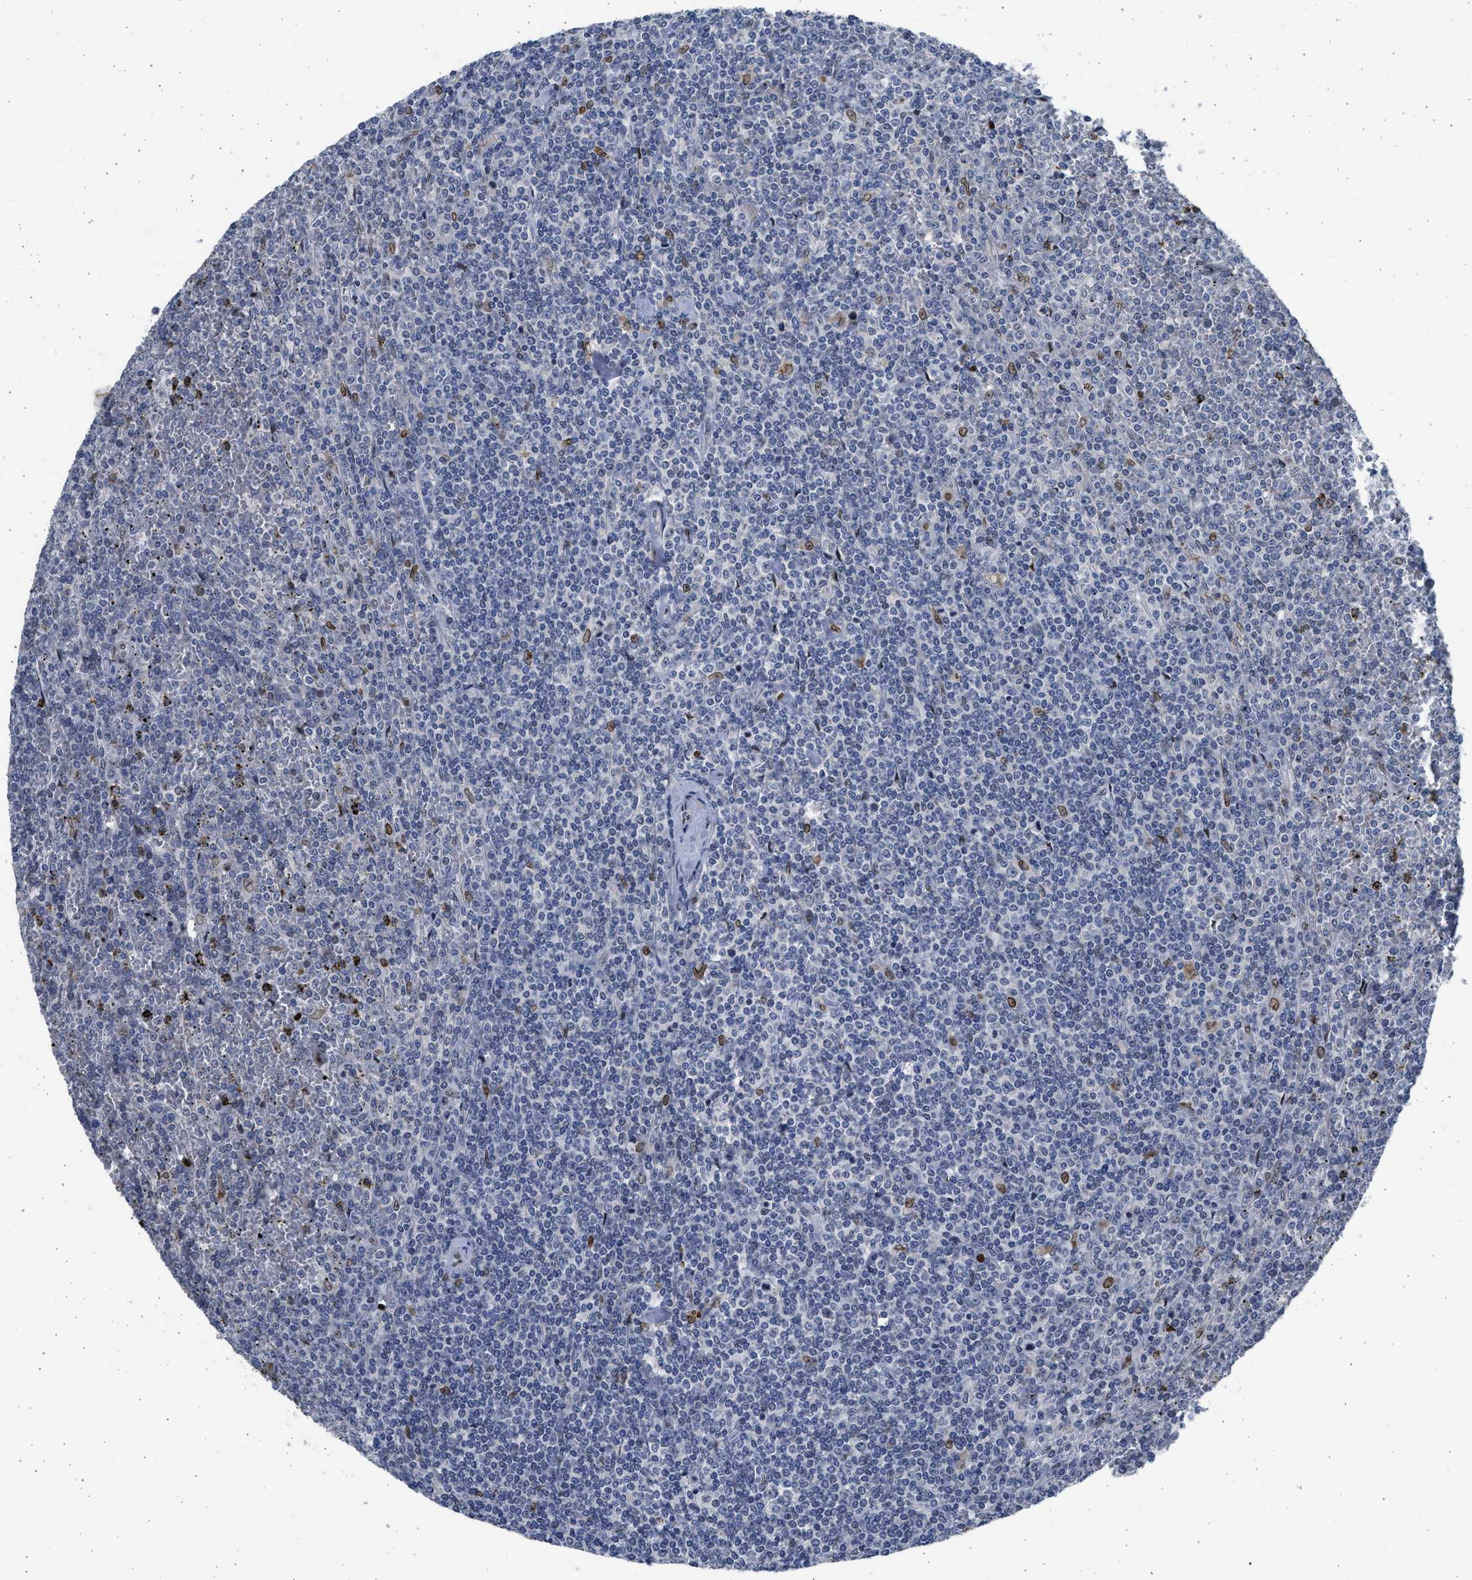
{"staining": {"intensity": "moderate", "quantity": "<25%", "location": "nuclear"}, "tissue": "lymphoma", "cell_type": "Tumor cells", "image_type": "cancer", "snomed": [{"axis": "morphology", "description": "Malignant lymphoma, non-Hodgkin's type, Low grade"}, {"axis": "topography", "description": "Spleen"}], "caption": "IHC staining of lymphoma, which displays low levels of moderate nuclear staining in approximately <25% of tumor cells indicating moderate nuclear protein staining. The staining was performed using DAB (brown) for protein detection and nuclei were counterstained in hematoxylin (blue).", "gene": "HMGN3", "patient": {"sex": "female", "age": 19}}